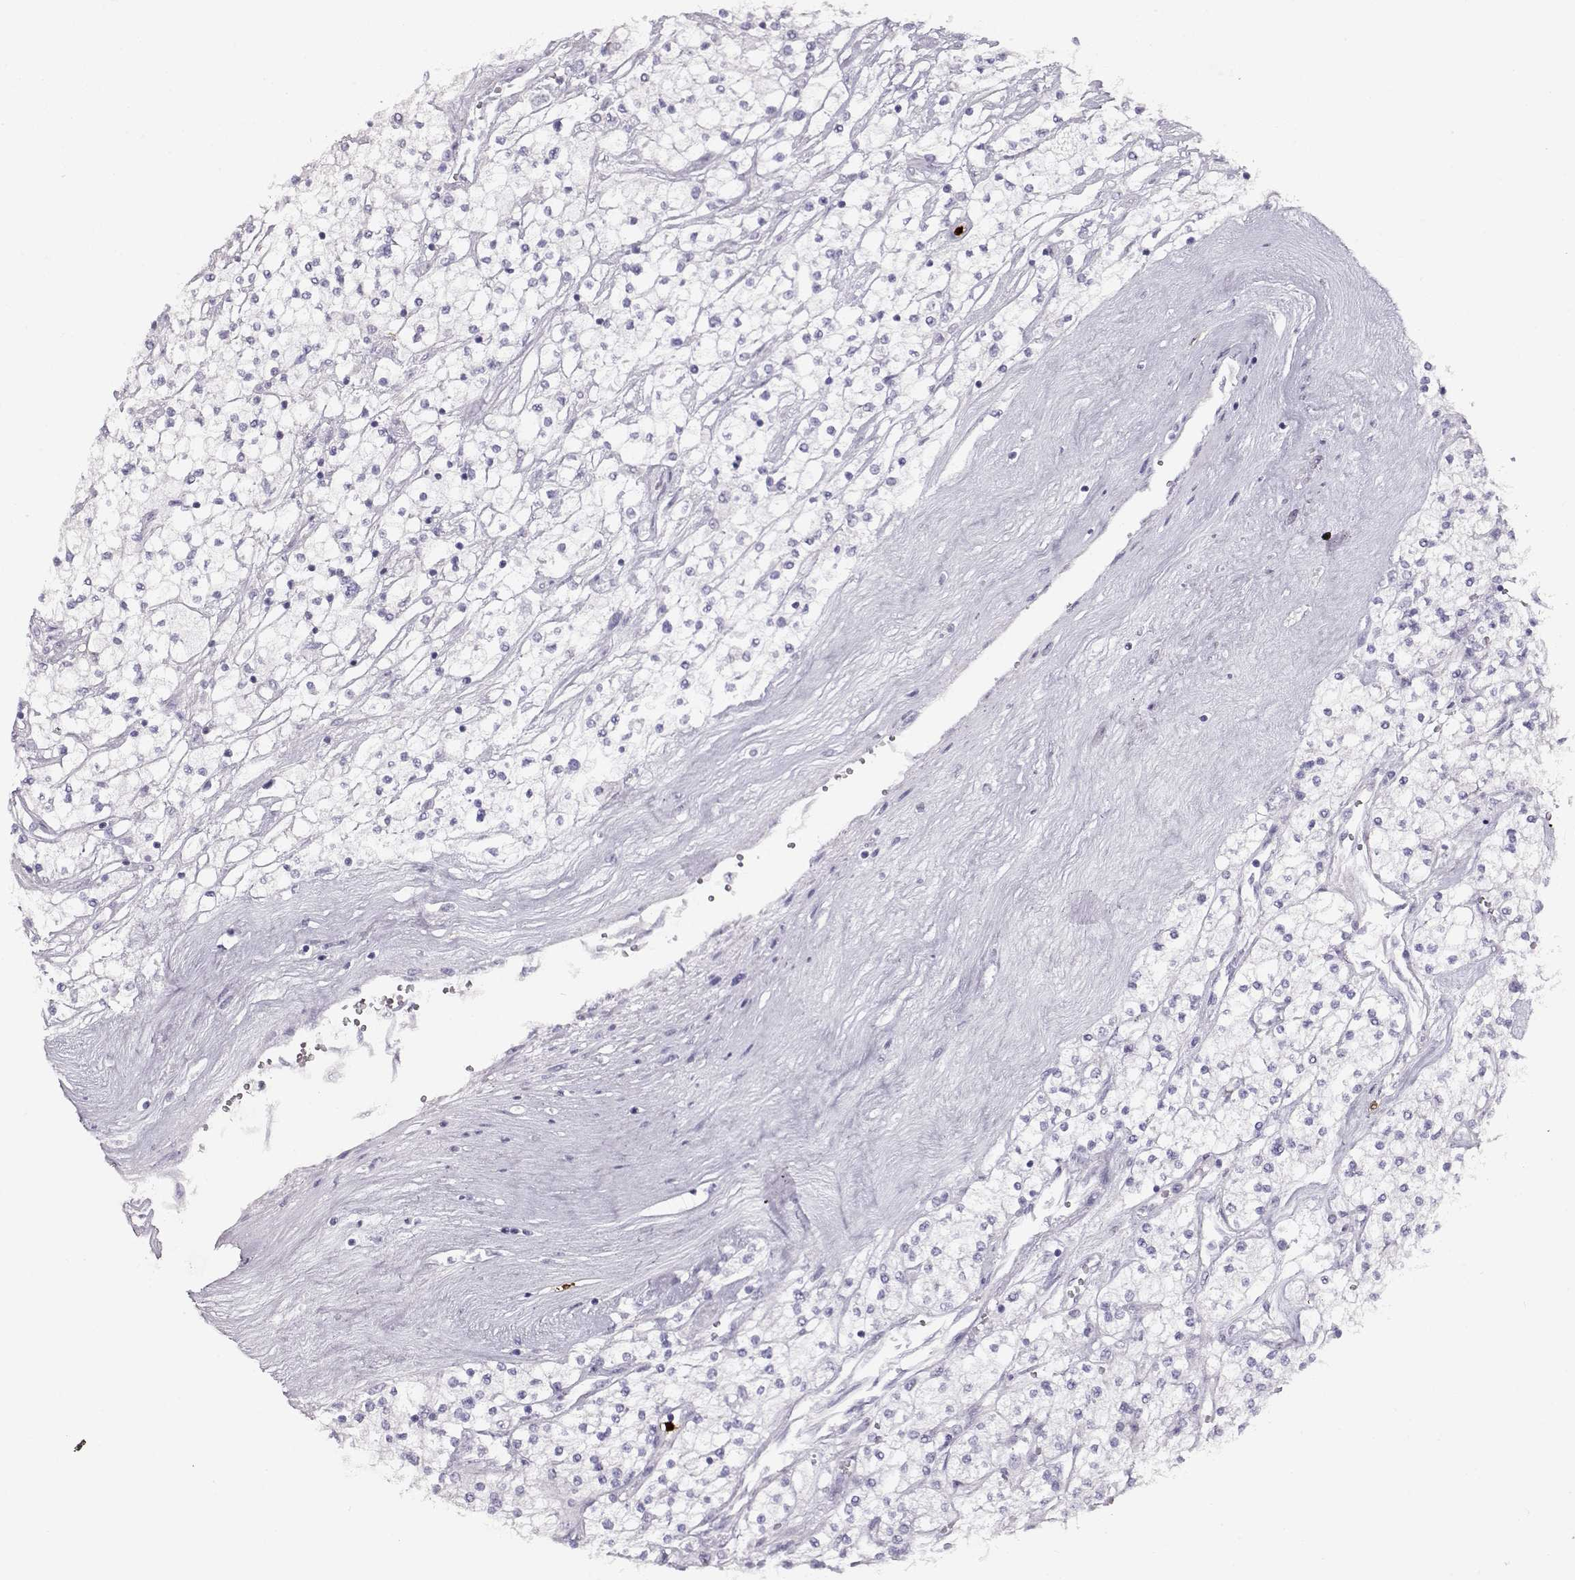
{"staining": {"intensity": "negative", "quantity": "none", "location": "none"}, "tissue": "renal cancer", "cell_type": "Tumor cells", "image_type": "cancer", "snomed": [{"axis": "morphology", "description": "Adenocarcinoma, NOS"}, {"axis": "topography", "description": "Kidney"}], "caption": "Tumor cells are negative for brown protein staining in renal adenocarcinoma.", "gene": "S100B", "patient": {"sex": "male", "age": 80}}